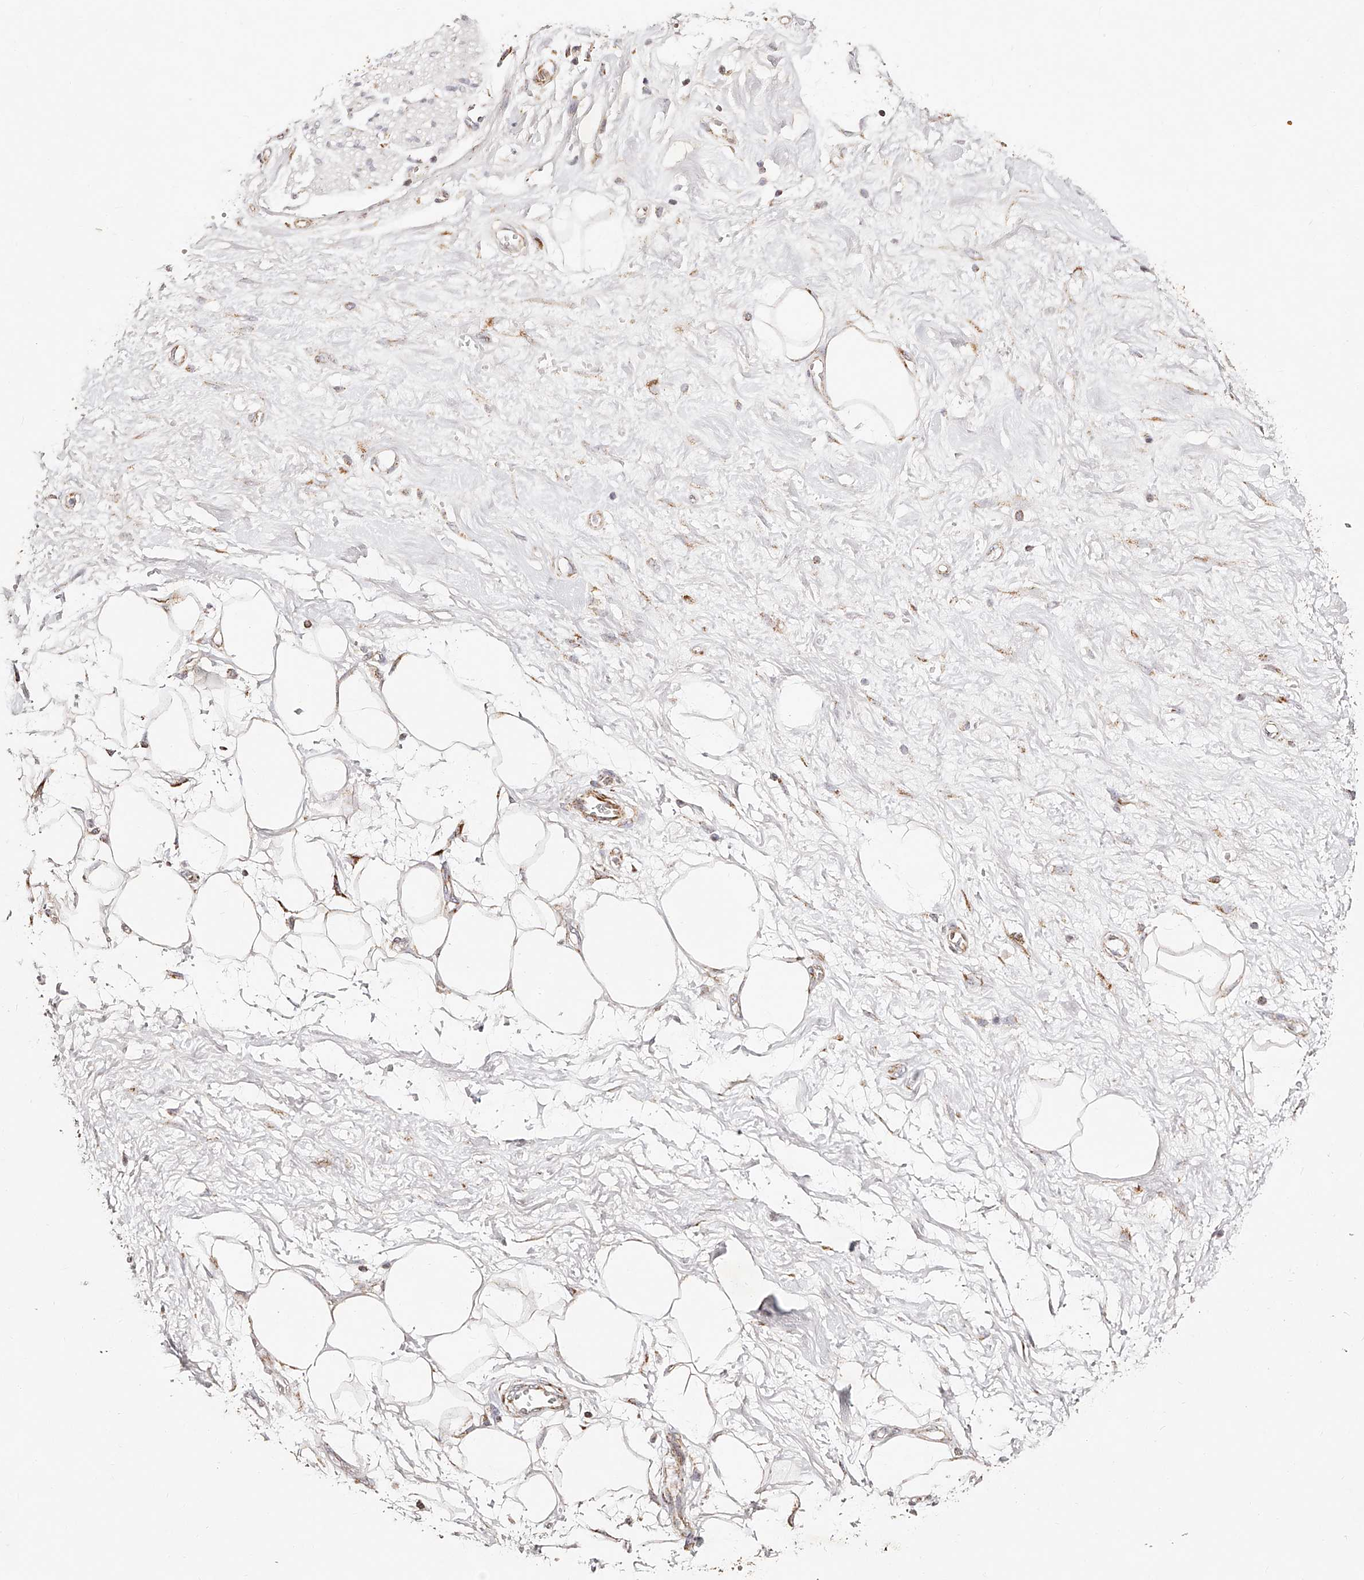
{"staining": {"intensity": "weak", "quantity": ">75%", "location": "cytoplasmic/membranous"}, "tissue": "adipose tissue", "cell_type": "Adipocytes", "image_type": "normal", "snomed": [{"axis": "morphology", "description": "Normal tissue, NOS"}, {"axis": "morphology", "description": "Adenocarcinoma, NOS"}, {"axis": "topography", "description": "Pancreas"}, {"axis": "topography", "description": "Peripheral nerve tissue"}], "caption": "A high-resolution micrograph shows IHC staining of unremarkable adipose tissue, which shows weak cytoplasmic/membranous staining in about >75% of adipocytes.", "gene": "NDUFV3", "patient": {"sex": "male", "age": 59}}